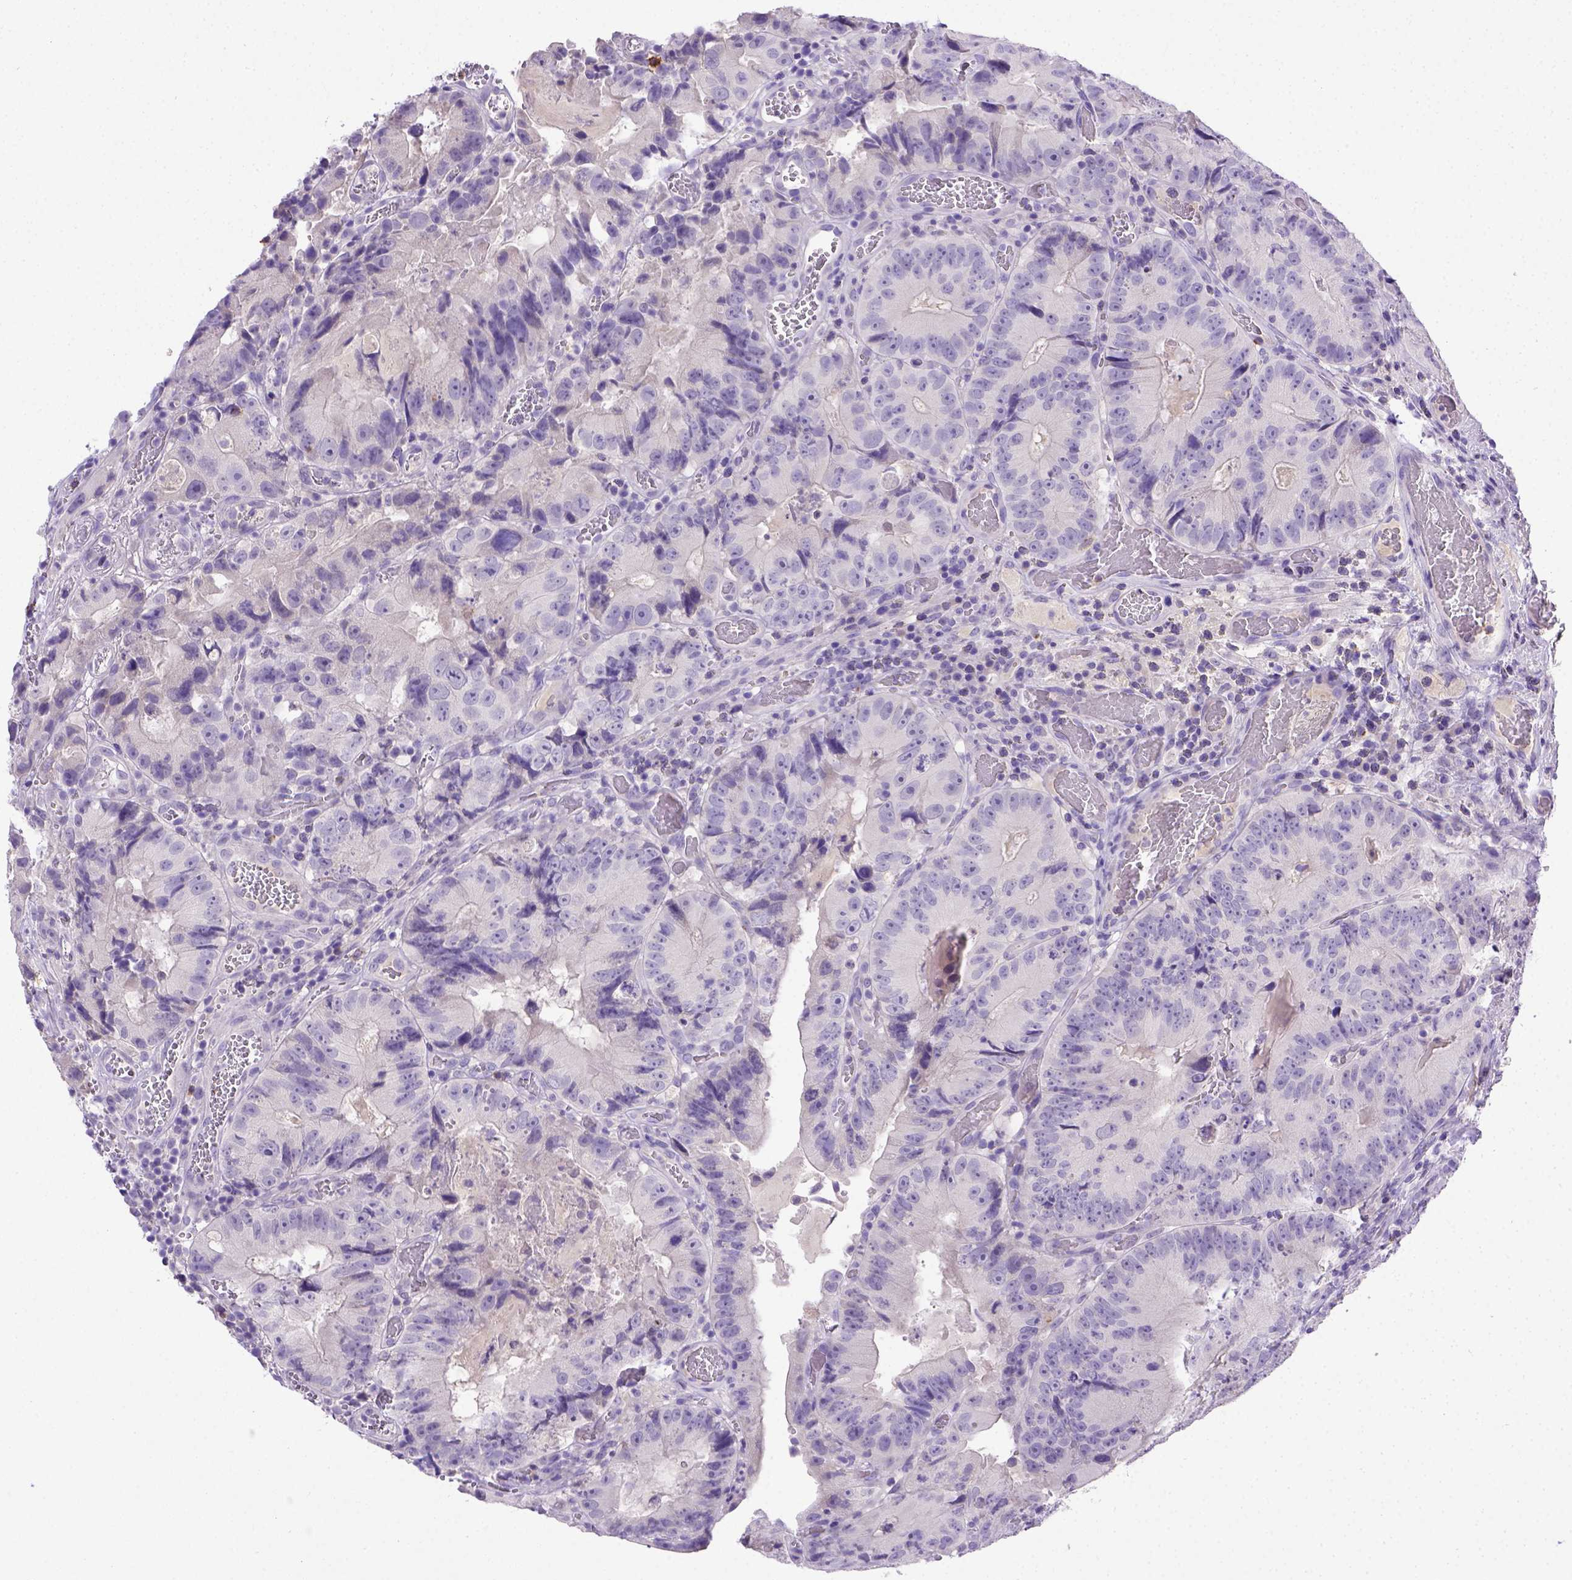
{"staining": {"intensity": "negative", "quantity": "none", "location": "none"}, "tissue": "colorectal cancer", "cell_type": "Tumor cells", "image_type": "cancer", "snomed": [{"axis": "morphology", "description": "Adenocarcinoma, NOS"}, {"axis": "topography", "description": "Colon"}], "caption": "DAB immunohistochemical staining of human colorectal adenocarcinoma exhibits no significant positivity in tumor cells.", "gene": "B3GAT1", "patient": {"sex": "female", "age": 86}}